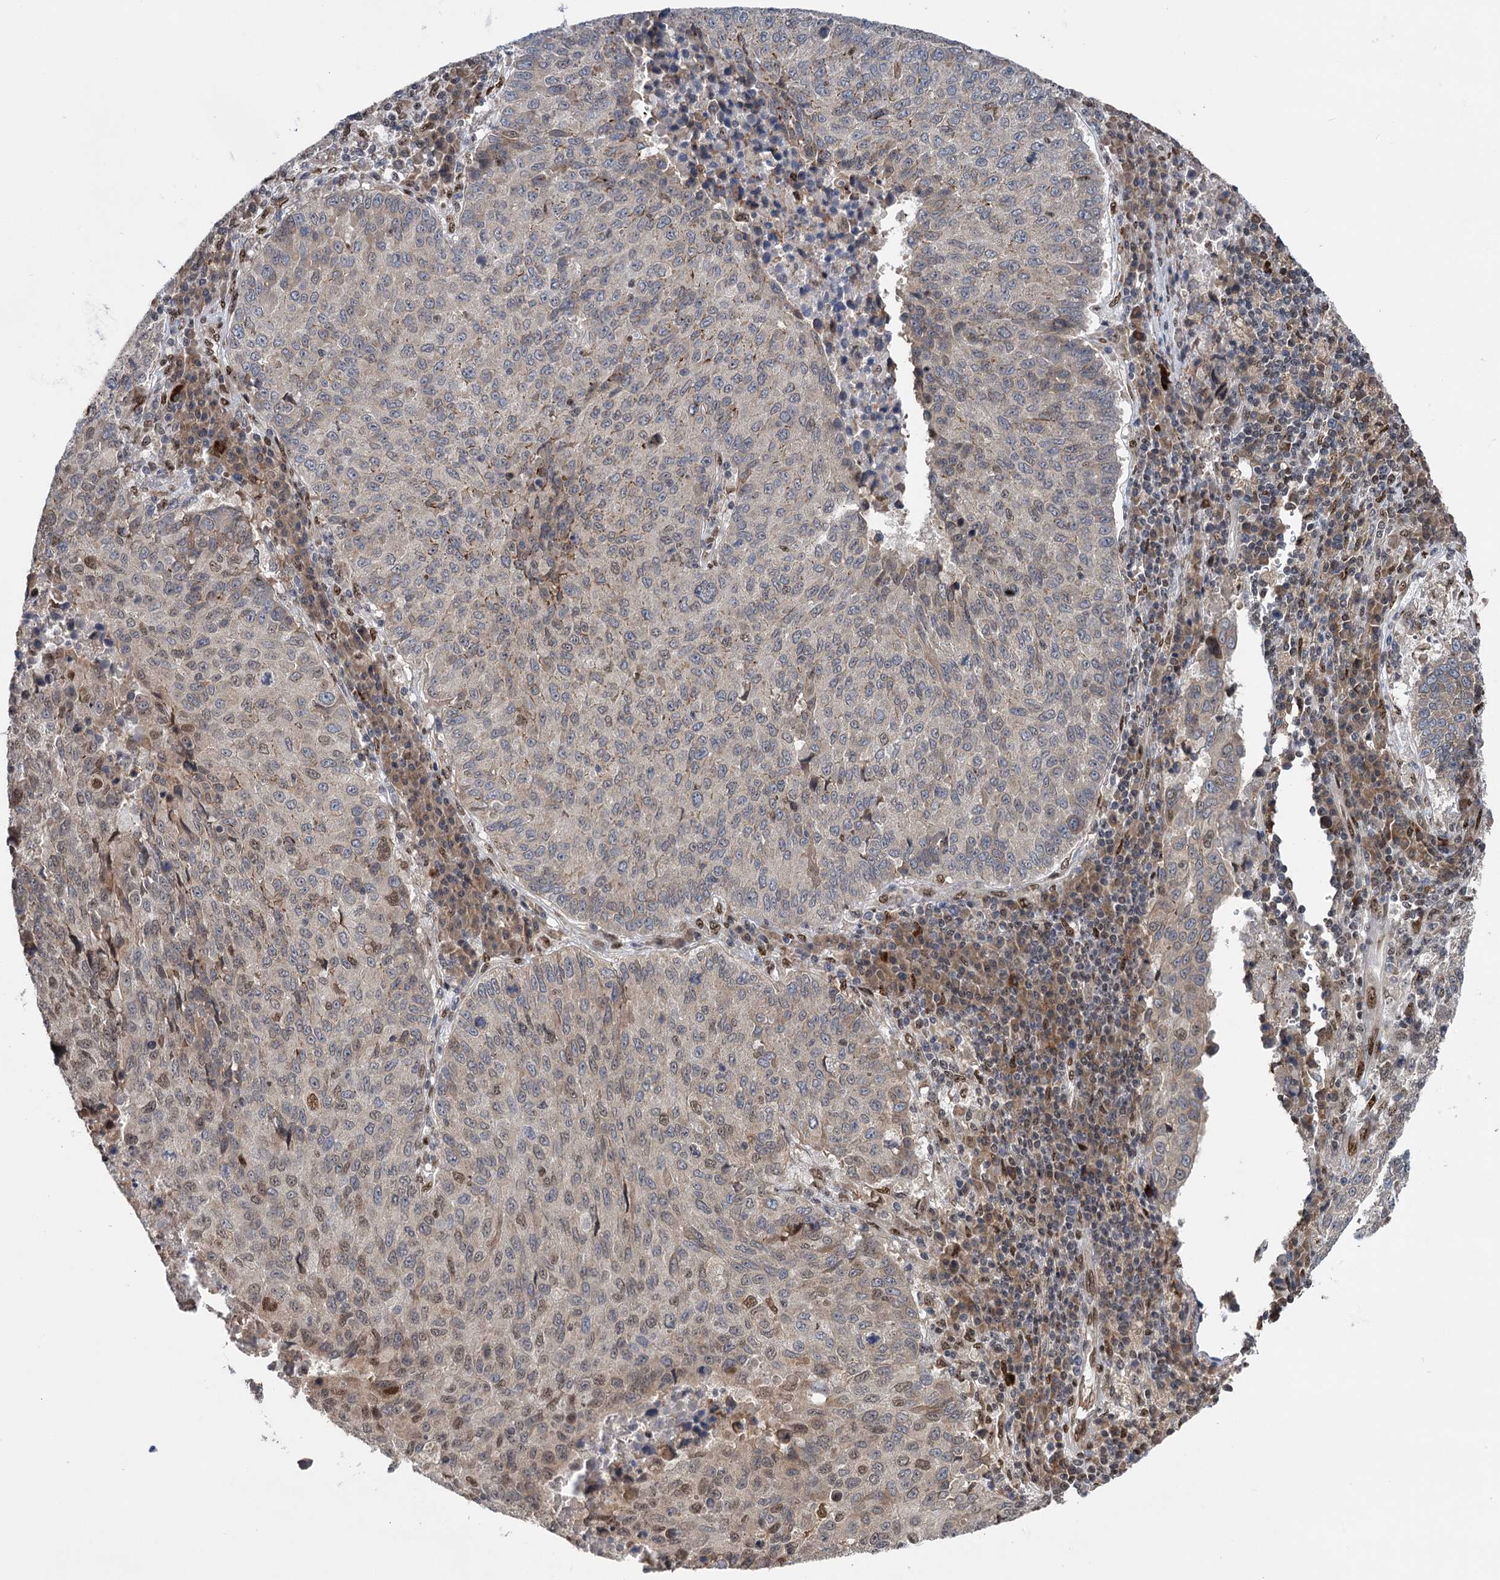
{"staining": {"intensity": "weak", "quantity": "<25%", "location": "nuclear"}, "tissue": "lung cancer", "cell_type": "Tumor cells", "image_type": "cancer", "snomed": [{"axis": "morphology", "description": "Squamous cell carcinoma, NOS"}, {"axis": "topography", "description": "Lung"}], "caption": "A micrograph of lung cancer (squamous cell carcinoma) stained for a protein reveals no brown staining in tumor cells.", "gene": "MESD", "patient": {"sex": "male", "age": 73}}